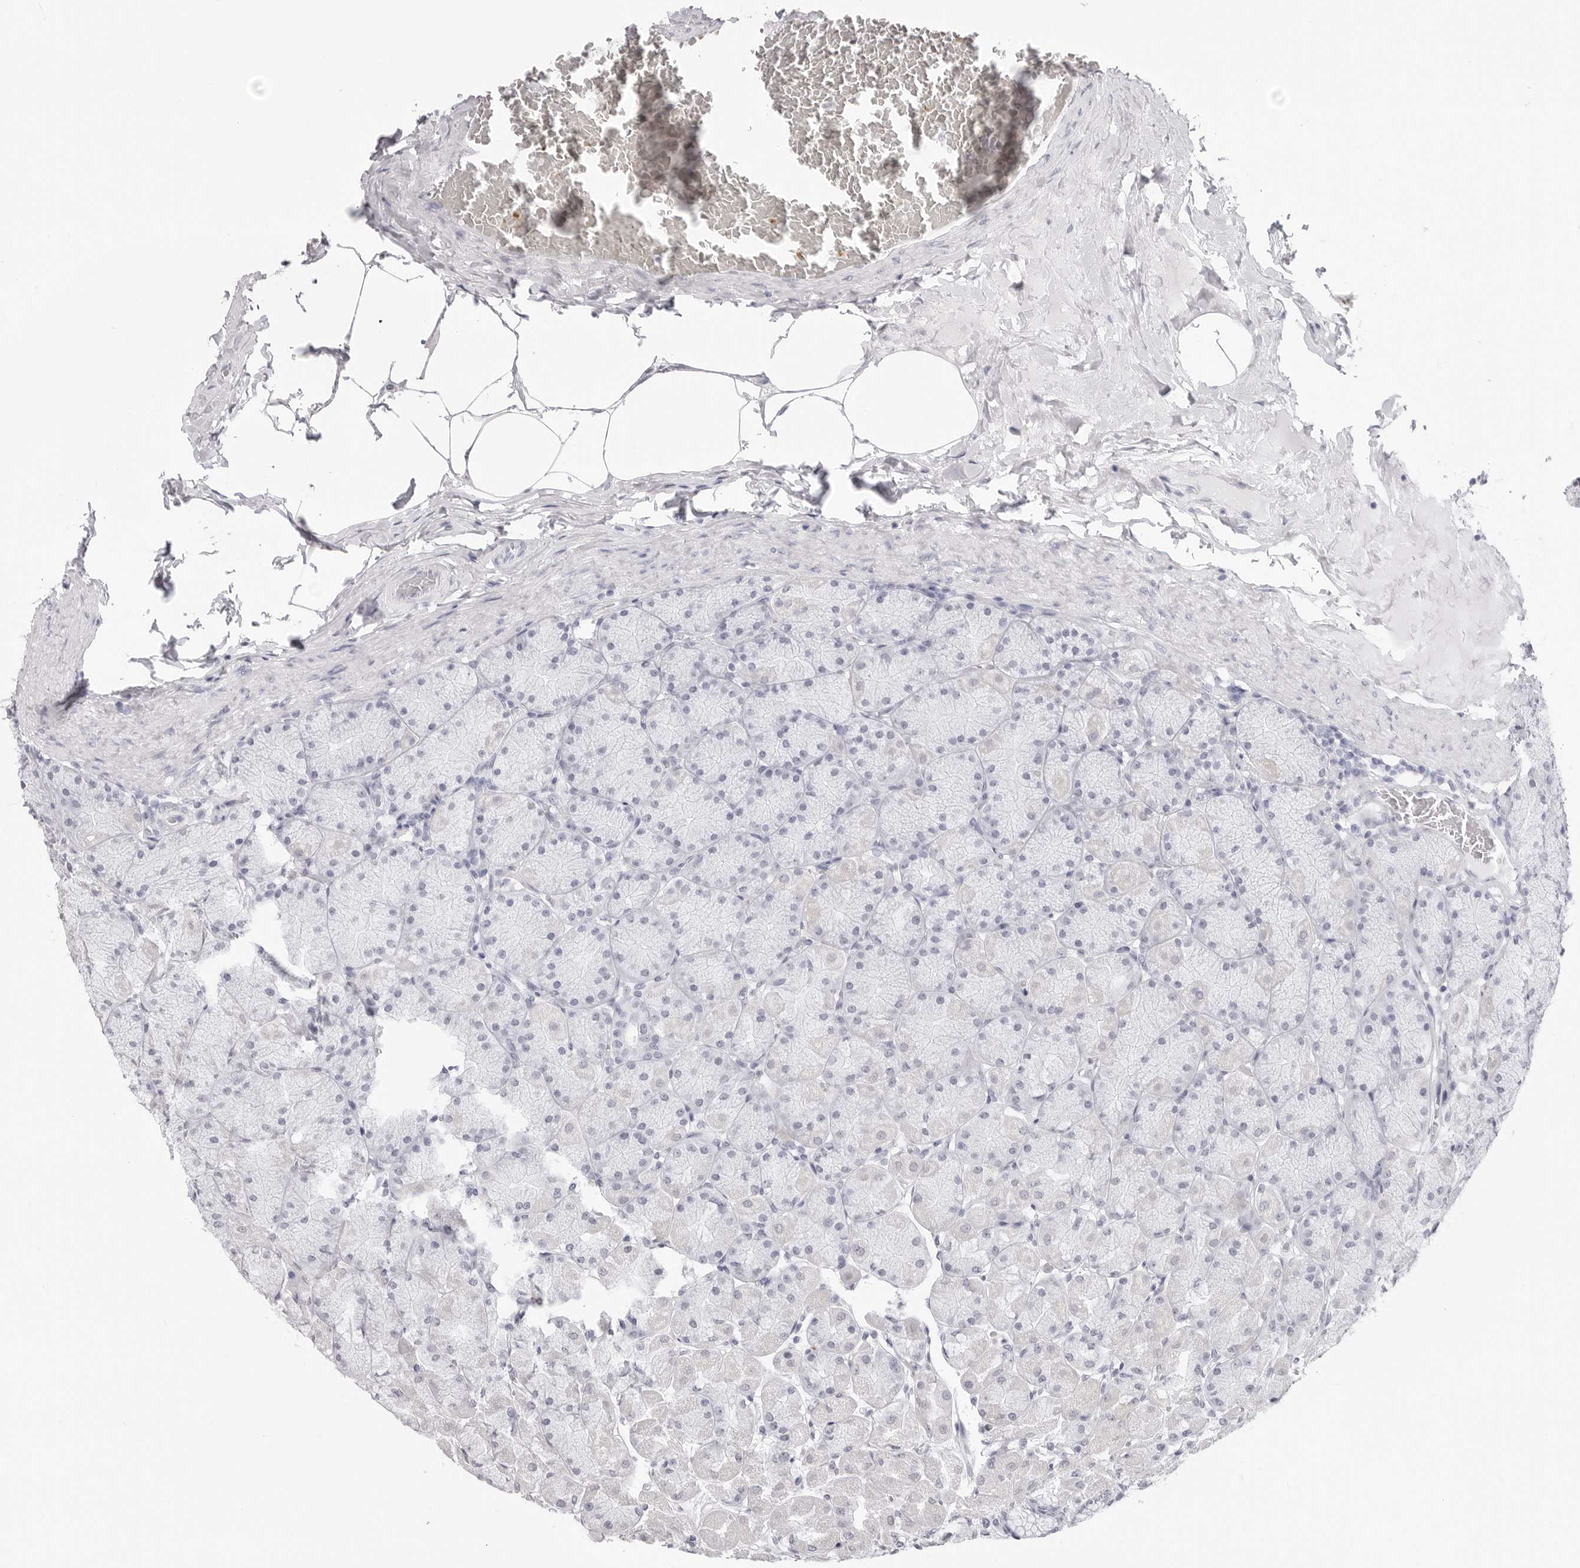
{"staining": {"intensity": "negative", "quantity": "none", "location": "none"}, "tissue": "stomach", "cell_type": "Glandular cells", "image_type": "normal", "snomed": [{"axis": "morphology", "description": "Normal tissue, NOS"}, {"axis": "topography", "description": "Stomach, upper"}], "caption": "Glandular cells show no significant staining in benign stomach.", "gene": "TSSK1B", "patient": {"sex": "female", "age": 56}}